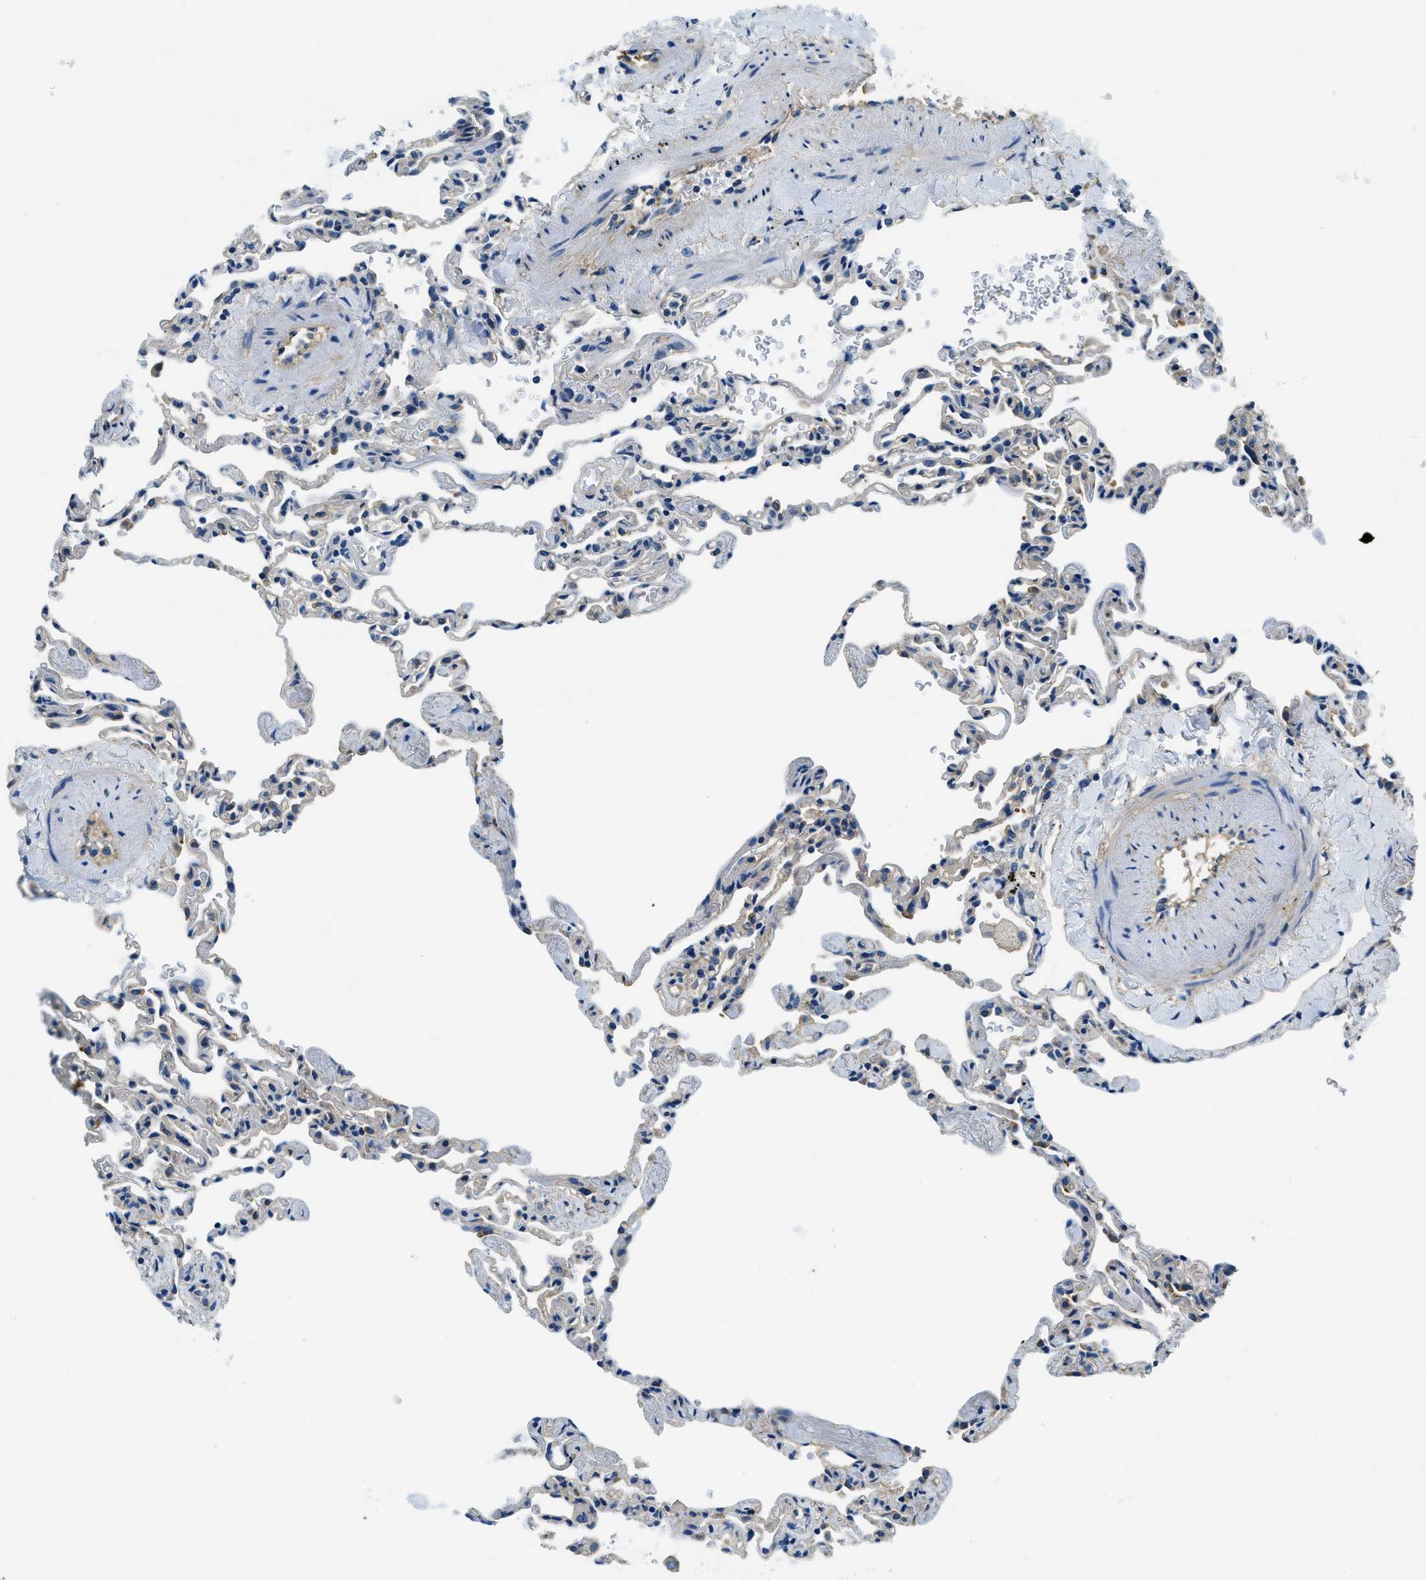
{"staining": {"intensity": "weak", "quantity": "<25%", "location": "cytoplasmic/membranous"}, "tissue": "lung", "cell_type": "Alveolar cells", "image_type": "normal", "snomed": [{"axis": "morphology", "description": "Normal tissue, NOS"}, {"axis": "topography", "description": "Lung"}], "caption": "A micrograph of lung stained for a protein exhibits no brown staining in alveolar cells.", "gene": "TWF1", "patient": {"sex": "male", "age": 59}}